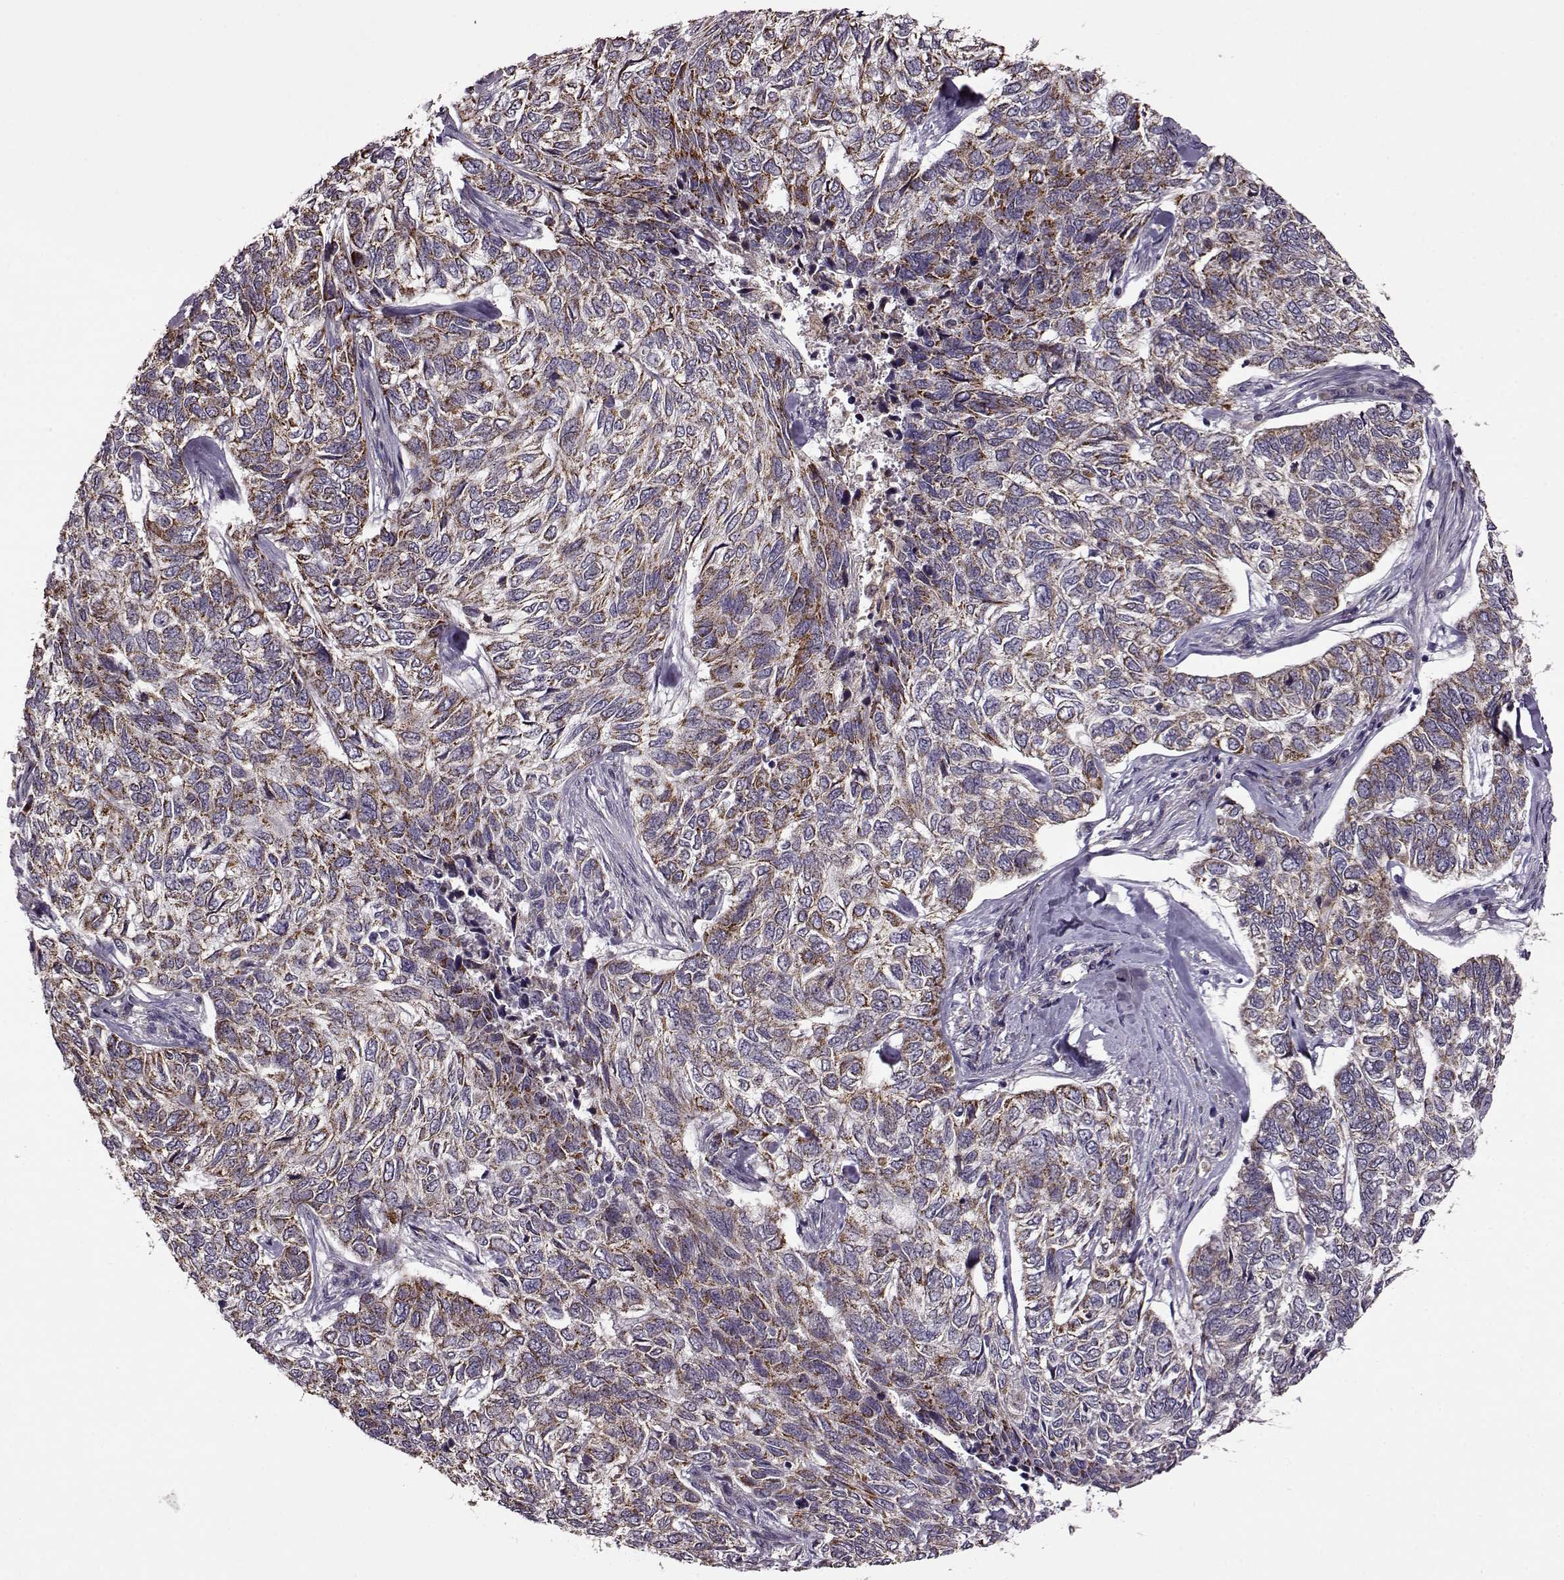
{"staining": {"intensity": "strong", "quantity": ">75%", "location": "cytoplasmic/membranous"}, "tissue": "skin cancer", "cell_type": "Tumor cells", "image_type": "cancer", "snomed": [{"axis": "morphology", "description": "Basal cell carcinoma"}, {"axis": "topography", "description": "Skin"}], "caption": "Immunohistochemistry staining of basal cell carcinoma (skin), which exhibits high levels of strong cytoplasmic/membranous positivity in approximately >75% of tumor cells indicating strong cytoplasmic/membranous protein expression. The staining was performed using DAB (brown) for protein detection and nuclei were counterstained in hematoxylin (blue).", "gene": "MTSS1", "patient": {"sex": "female", "age": 65}}